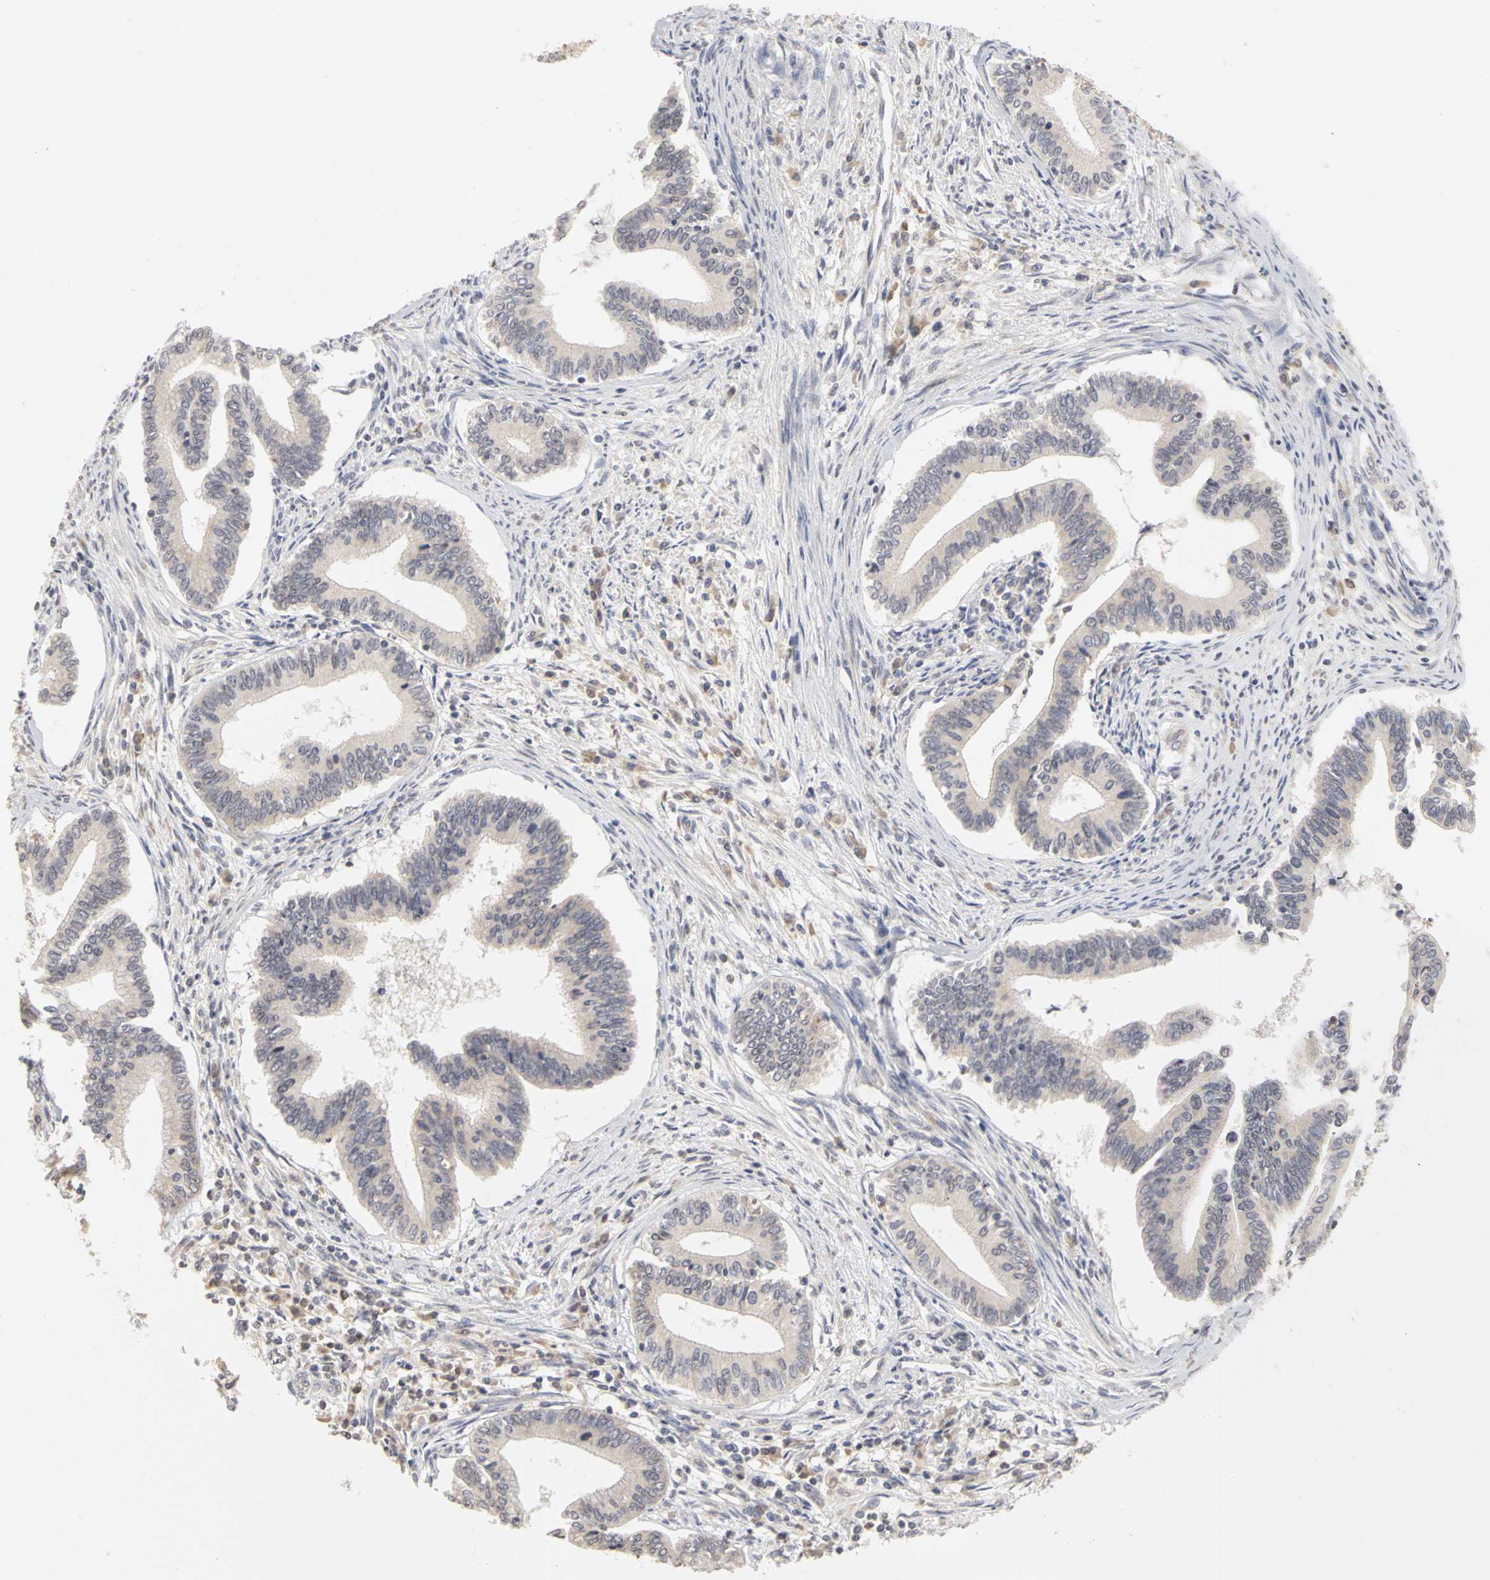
{"staining": {"intensity": "negative", "quantity": "none", "location": "none"}, "tissue": "cervical cancer", "cell_type": "Tumor cells", "image_type": "cancer", "snomed": [{"axis": "morphology", "description": "Adenocarcinoma, NOS"}, {"axis": "topography", "description": "Cervix"}], "caption": "Immunohistochemistry (IHC) of cervical adenocarcinoma reveals no staining in tumor cells. (Brightfield microscopy of DAB IHC at high magnification).", "gene": "IRAK1", "patient": {"sex": "female", "age": 36}}